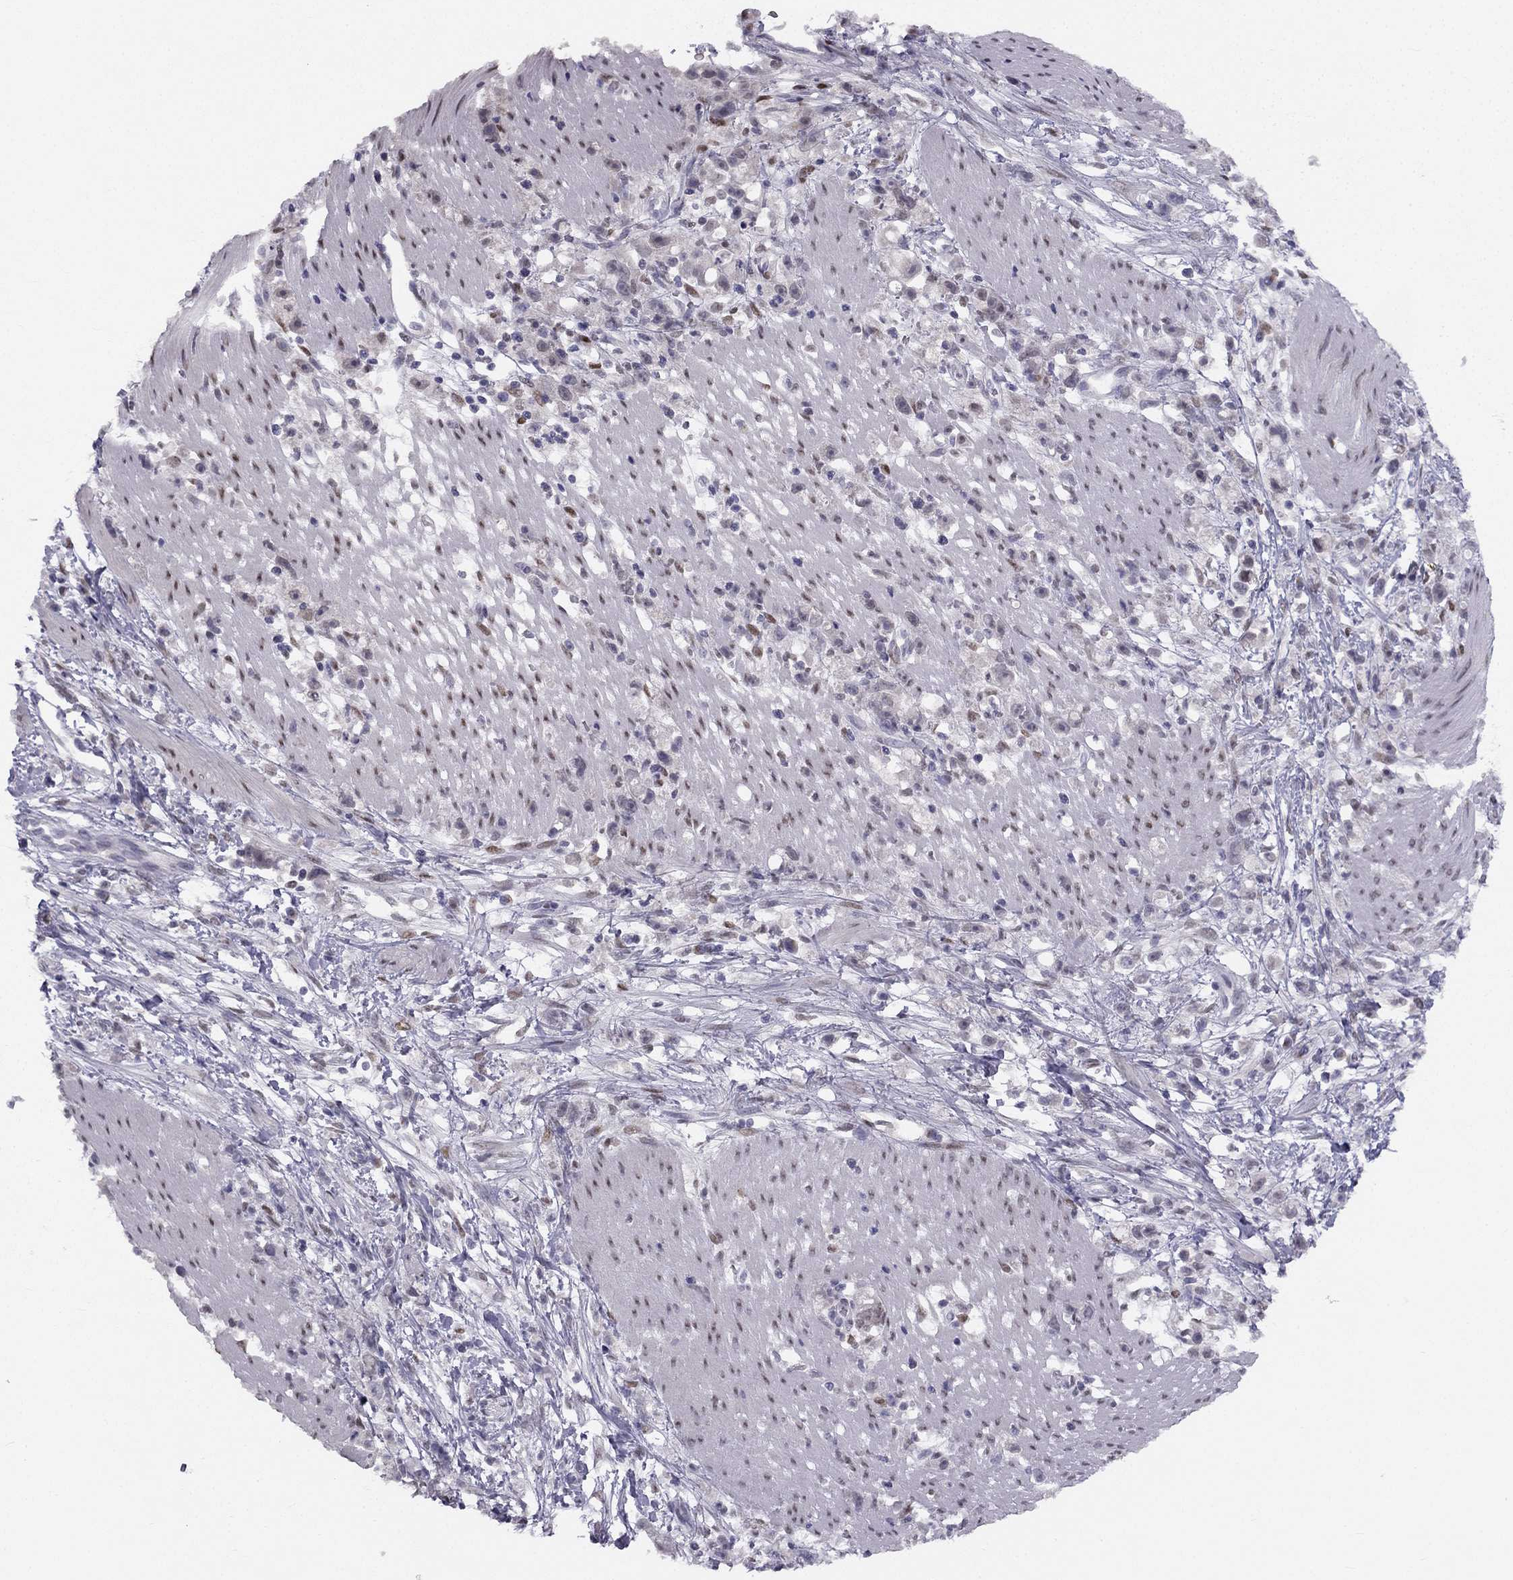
{"staining": {"intensity": "negative", "quantity": "none", "location": "none"}, "tissue": "stomach cancer", "cell_type": "Tumor cells", "image_type": "cancer", "snomed": [{"axis": "morphology", "description": "Adenocarcinoma, NOS"}, {"axis": "topography", "description": "Stomach"}], "caption": "IHC of adenocarcinoma (stomach) shows no staining in tumor cells. (Brightfield microscopy of DAB IHC at high magnification).", "gene": "TRPS1", "patient": {"sex": "female", "age": 59}}